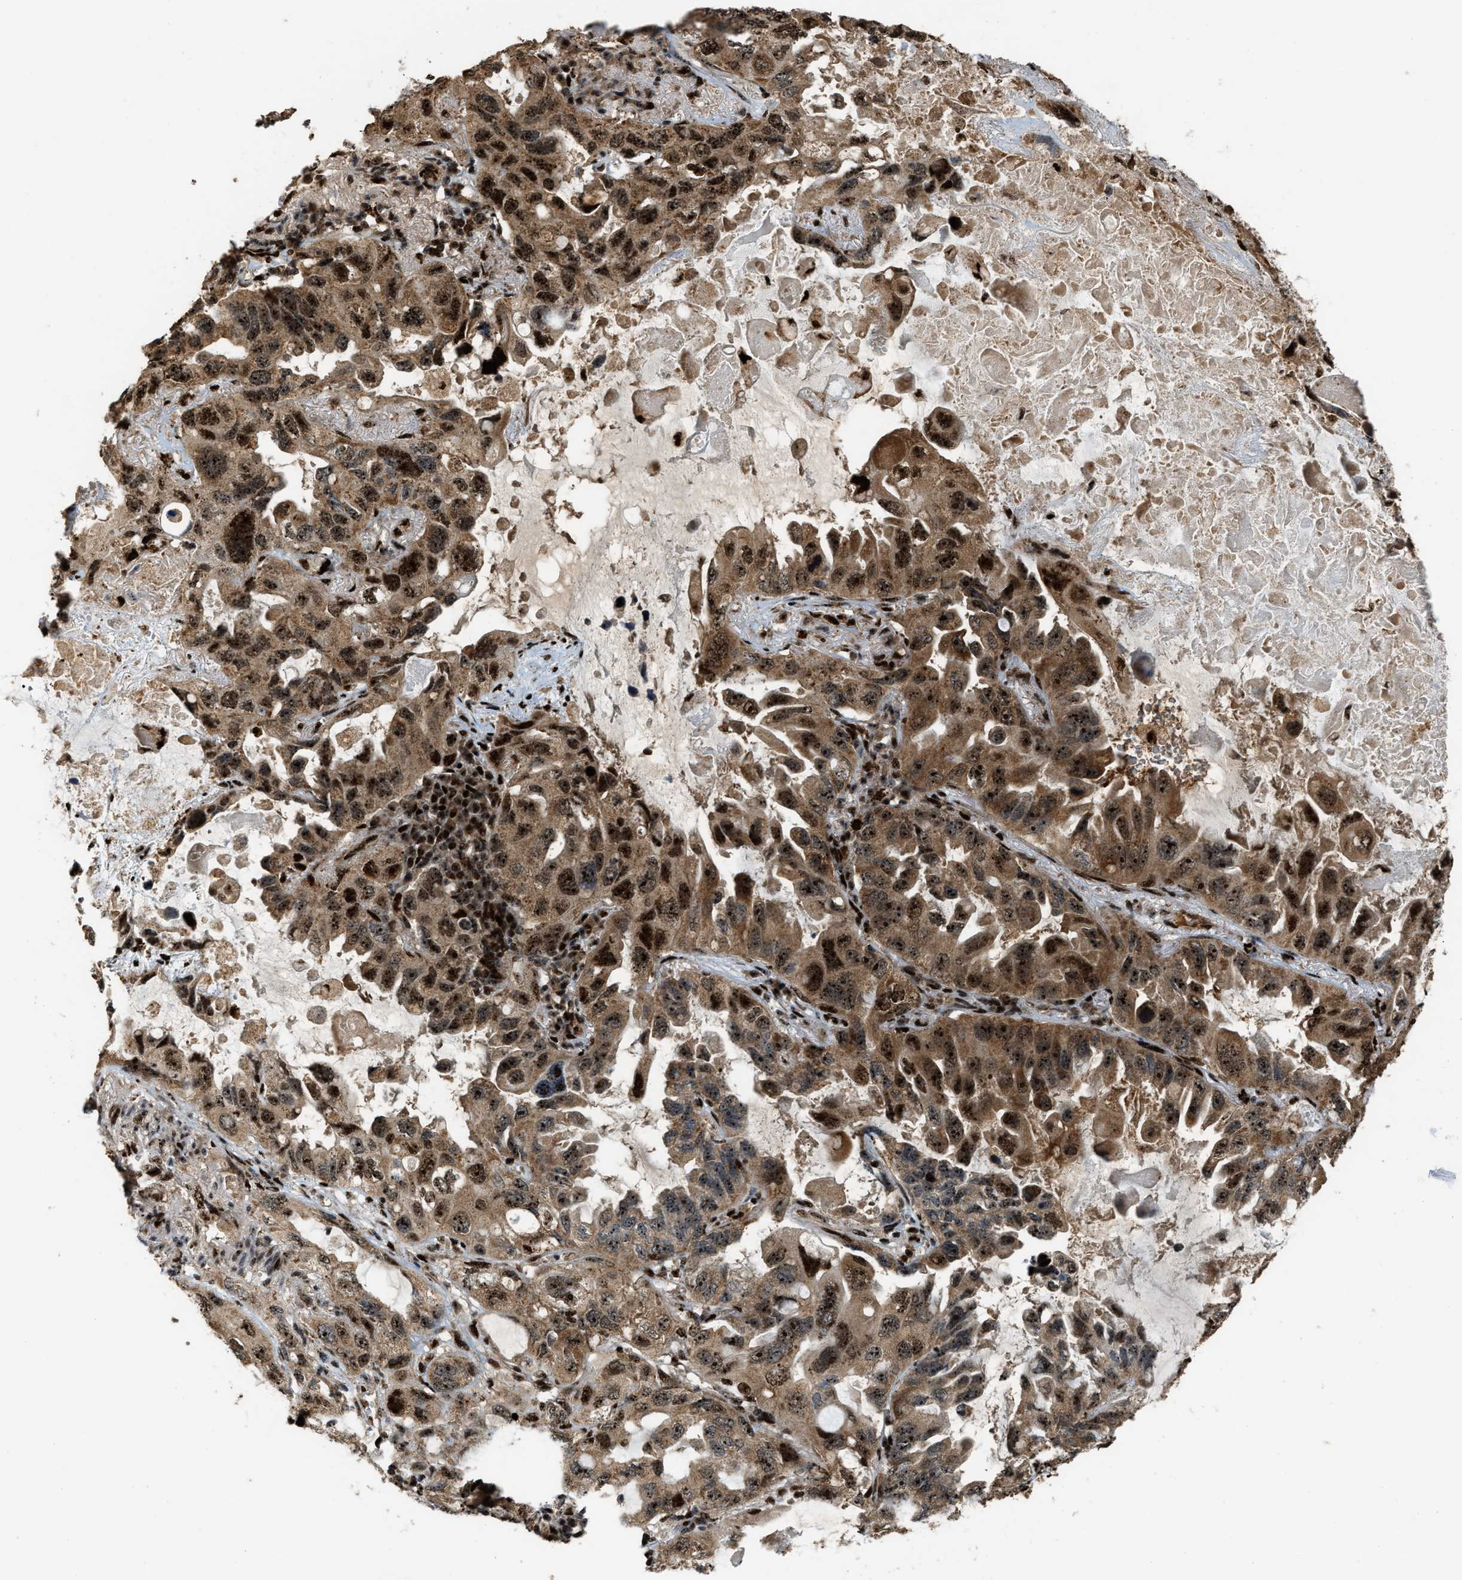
{"staining": {"intensity": "strong", "quantity": ">75%", "location": "cytoplasmic/membranous,nuclear"}, "tissue": "lung cancer", "cell_type": "Tumor cells", "image_type": "cancer", "snomed": [{"axis": "morphology", "description": "Squamous cell carcinoma, NOS"}, {"axis": "topography", "description": "Lung"}], "caption": "Lung cancer was stained to show a protein in brown. There is high levels of strong cytoplasmic/membranous and nuclear staining in approximately >75% of tumor cells. (brown staining indicates protein expression, while blue staining denotes nuclei).", "gene": "ZNF687", "patient": {"sex": "female", "age": 73}}